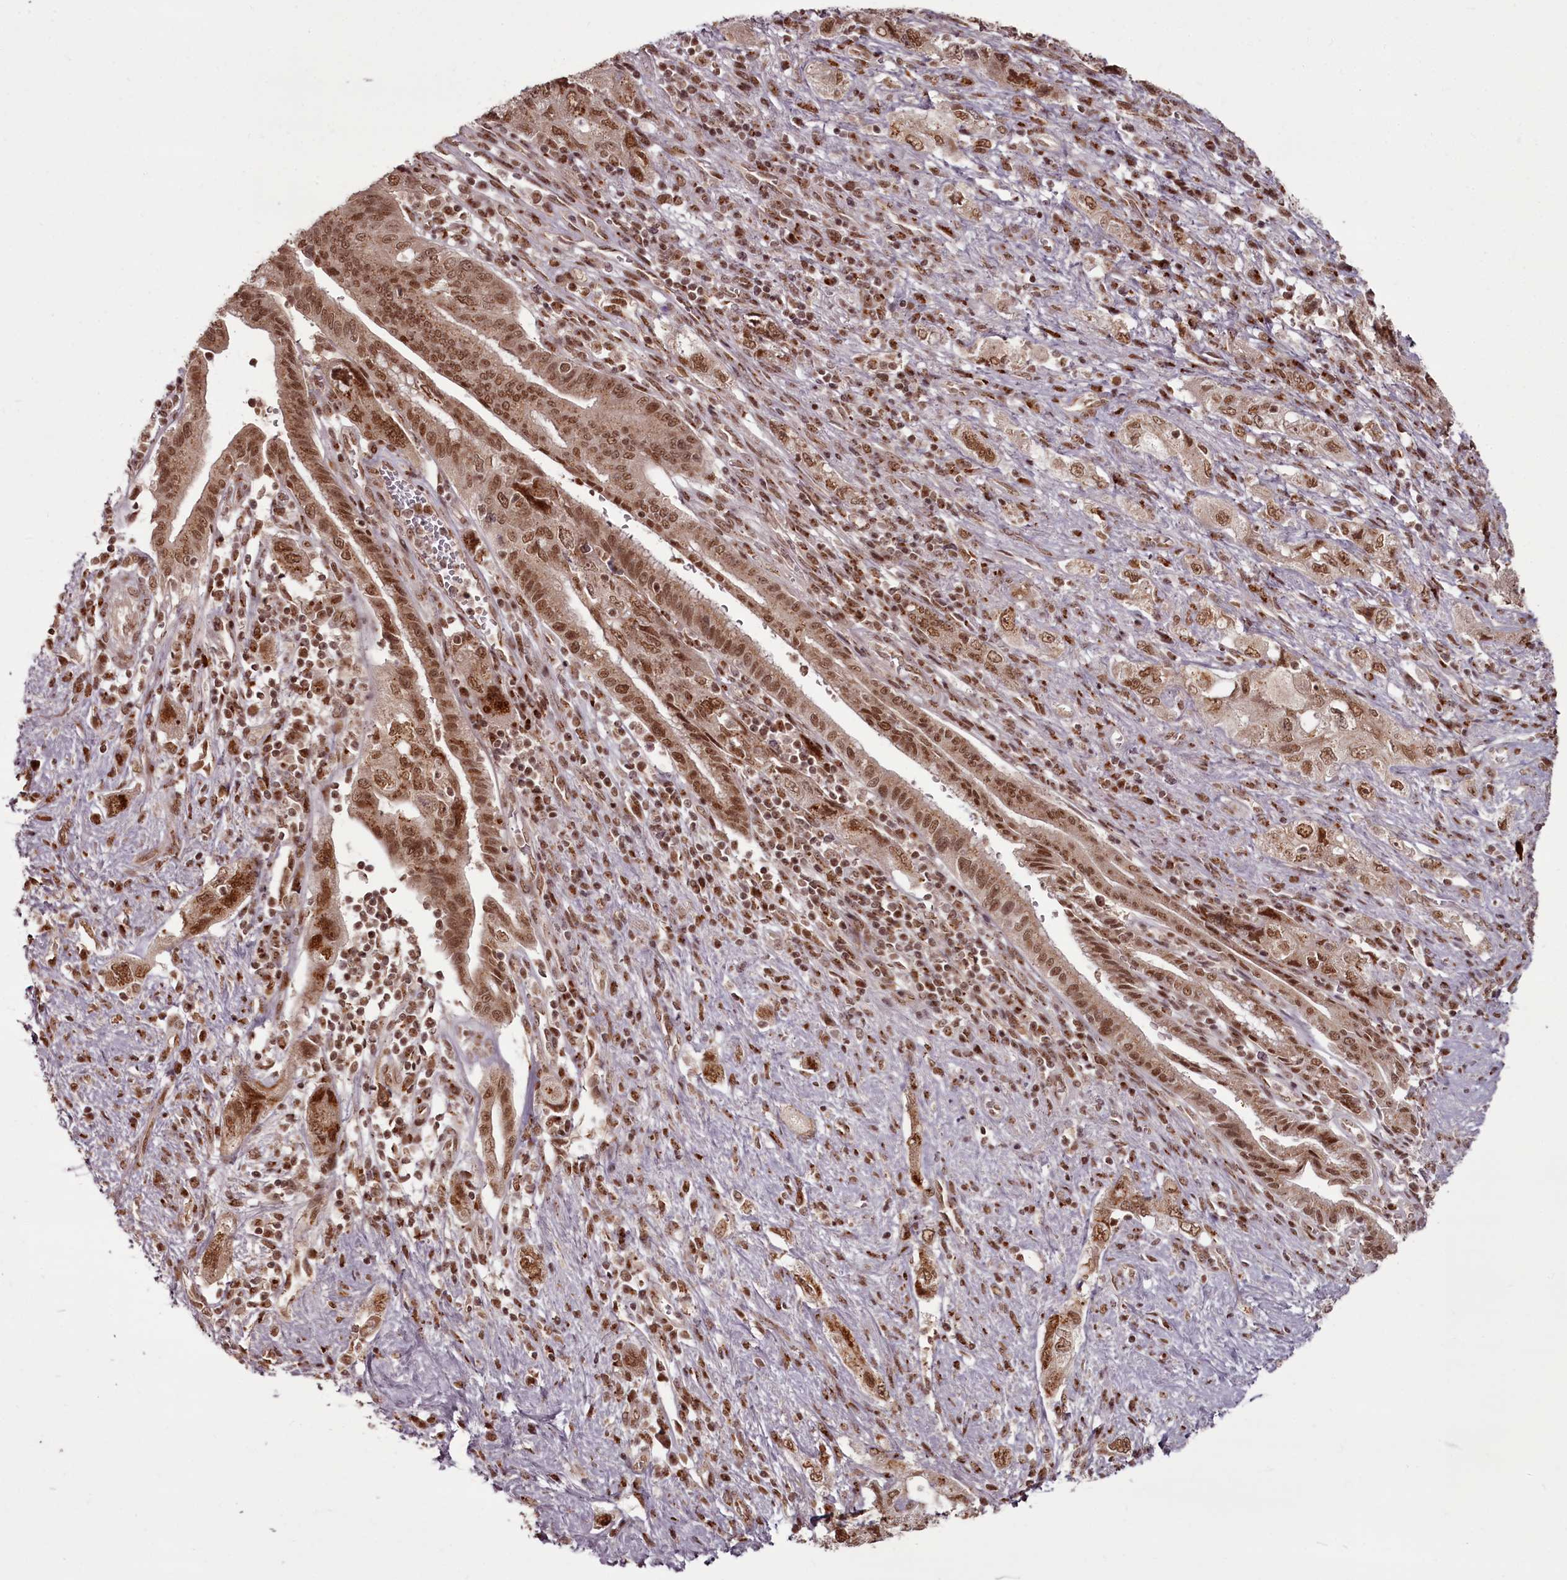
{"staining": {"intensity": "moderate", "quantity": ">75%", "location": "nuclear"}, "tissue": "pancreatic cancer", "cell_type": "Tumor cells", "image_type": "cancer", "snomed": [{"axis": "morphology", "description": "Adenocarcinoma, NOS"}, {"axis": "topography", "description": "Pancreas"}], "caption": "There is medium levels of moderate nuclear staining in tumor cells of adenocarcinoma (pancreatic), as demonstrated by immunohistochemical staining (brown color).", "gene": "CEP83", "patient": {"sex": "female", "age": 73}}